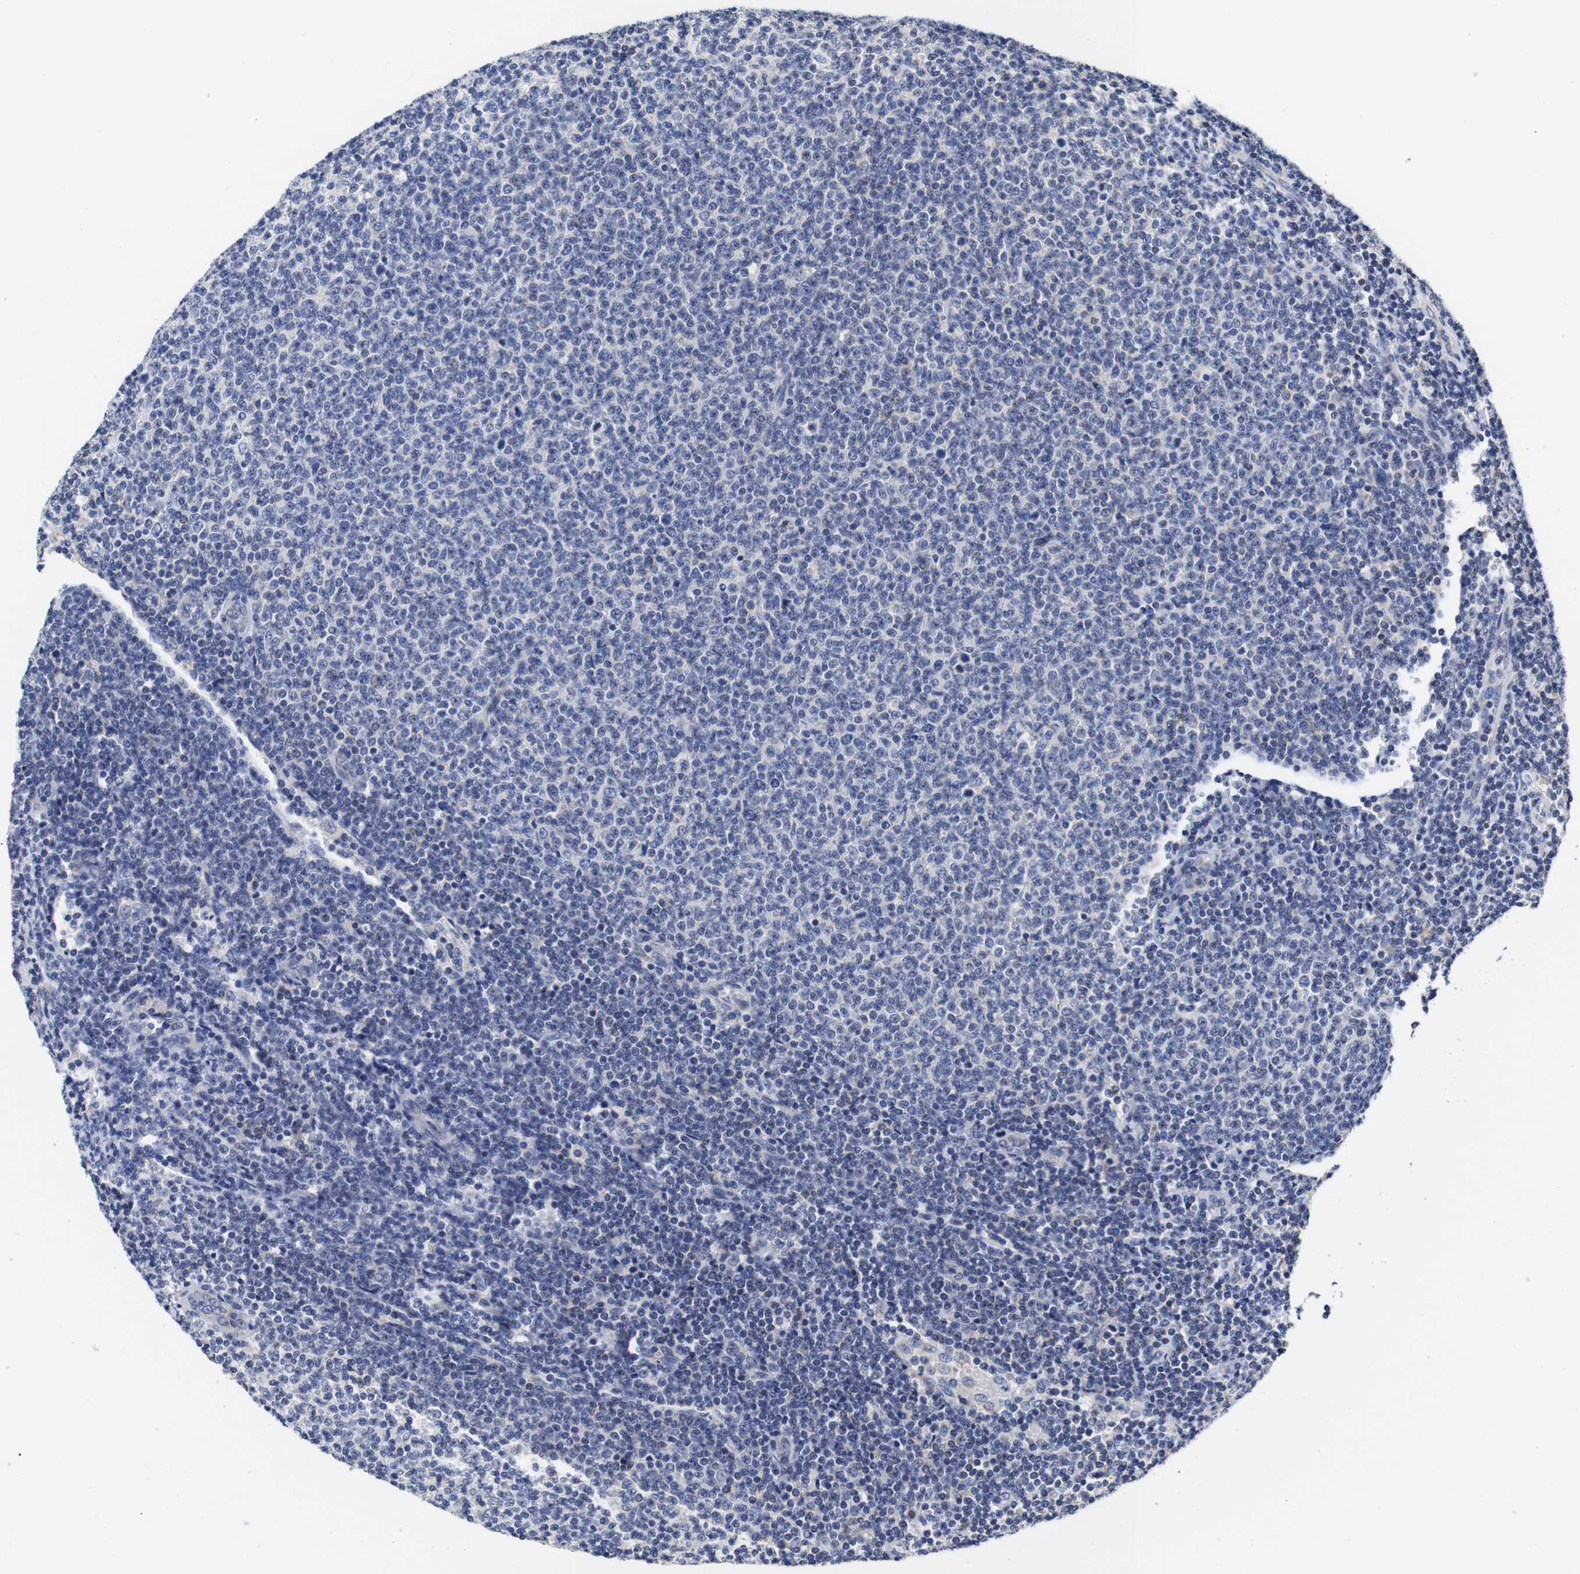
{"staining": {"intensity": "negative", "quantity": "none", "location": "none"}, "tissue": "lymphoma", "cell_type": "Tumor cells", "image_type": "cancer", "snomed": [{"axis": "morphology", "description": "Malignant lymphoma, non-Hodgkin's type, Low grade"}, {"axis": "topography", "description": "Lymph node"}], "caption": "IHC photomicrograph of neoplastic tissue: lymphoma stained with DAB demonstrates no significant protein expression in tumor cells. (IHC, brightfield microscopy, high magnification).", "gene": "OPN3", "patient": {"sex": "male", "age": 66}}